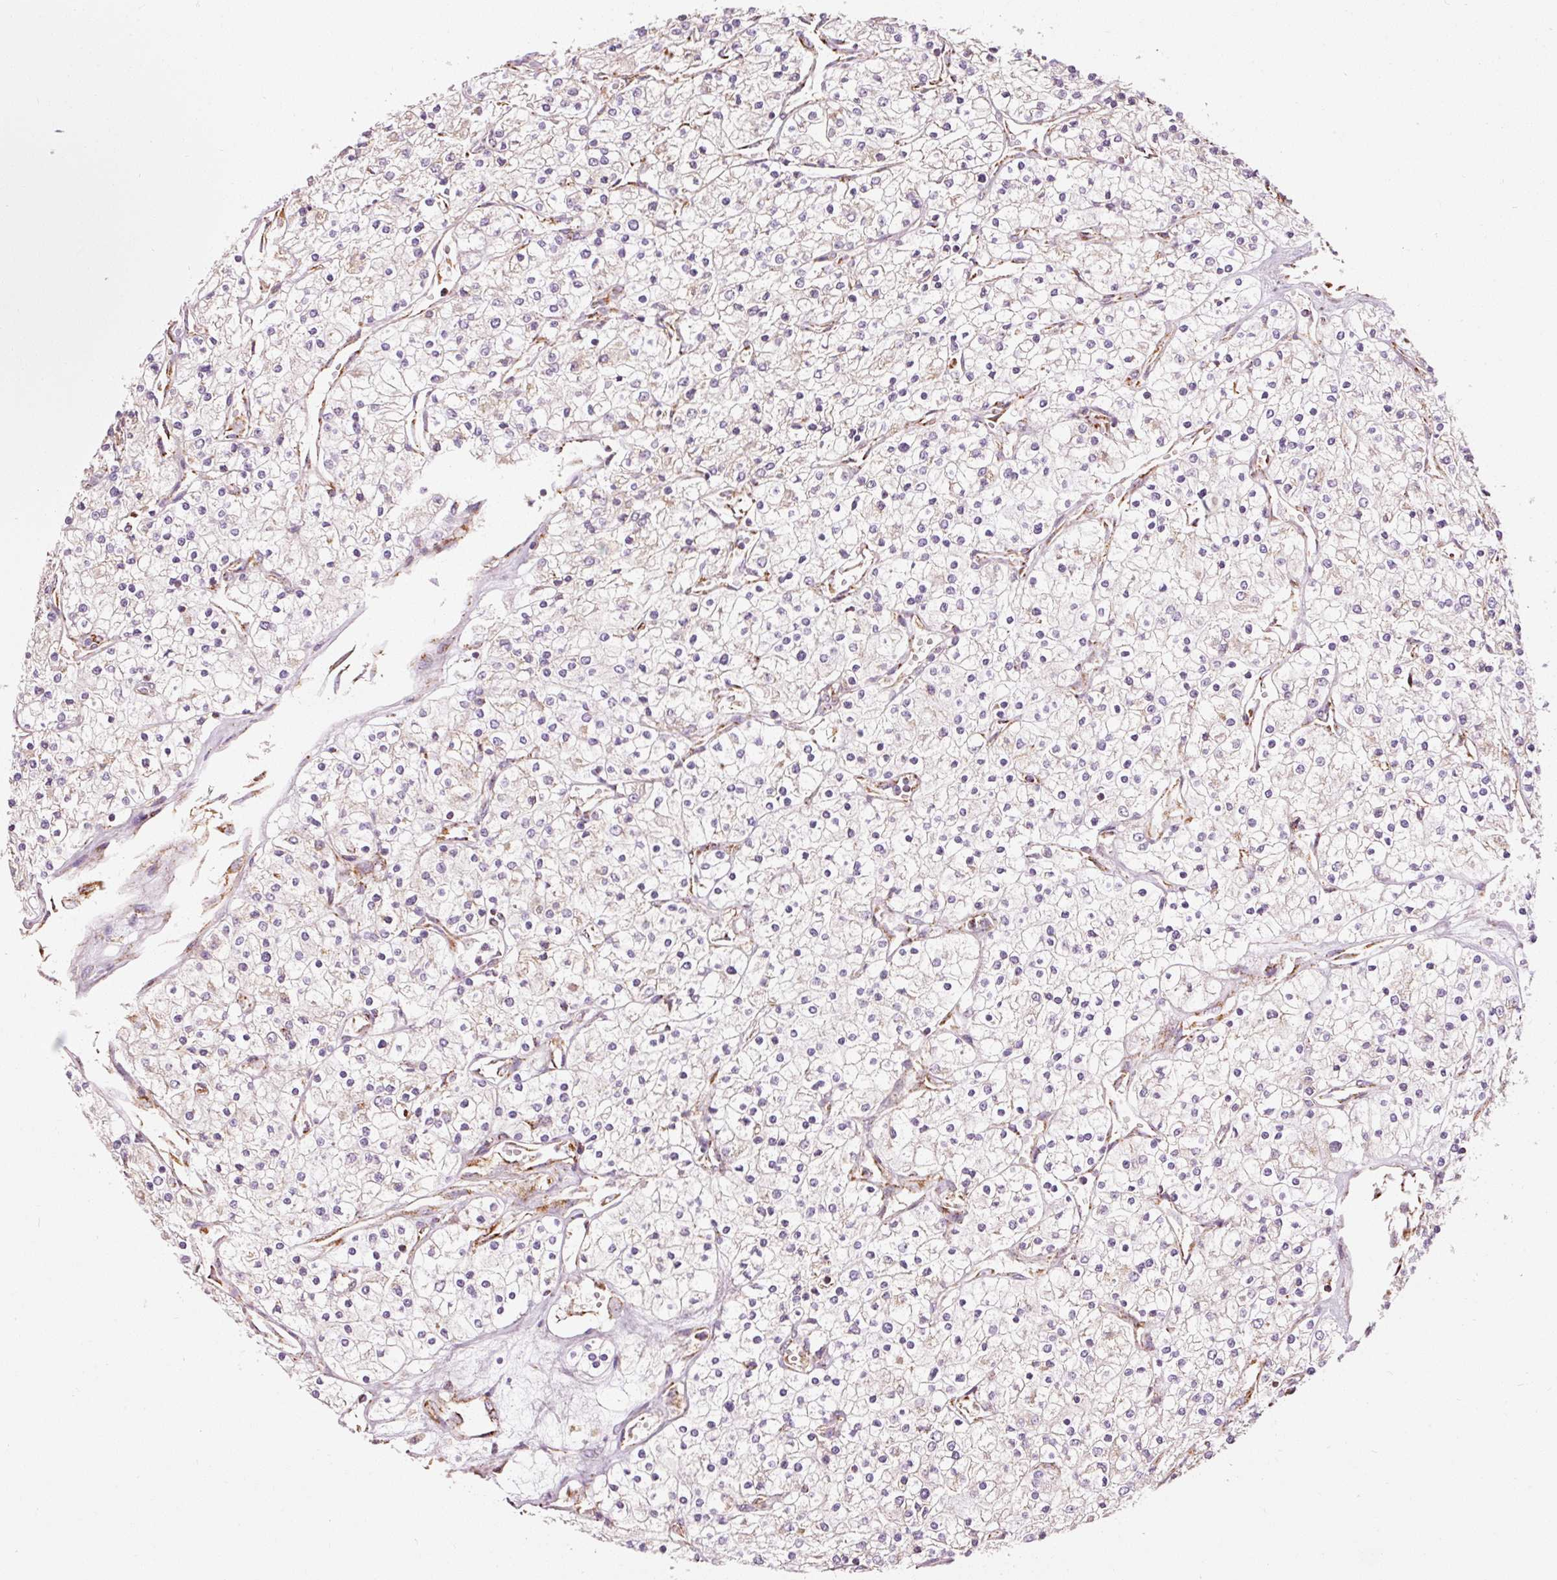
{"staining": {"intensity": "negative", "quantity": "none", "location": "none"}, "tissue": "renal cancer", "cell_type": "Tumor cells", "image_type": "cancer", "snomed": [{"axis": "morphology", "description": "Adenocarcinoma, NOS"}, {"axis": "topography", "description": "Kidney"}], "caption": "Image shows no significant protein expression in tumor cells of renal adenocarcinoma. The staining is performed using DAB (3,3'-diaminobenzidine) brown chromogen with nuclei counter-stained in using hematoxylin.", "gene": "NDUFB4", "patient": {"sex": "male", "age": 80}}